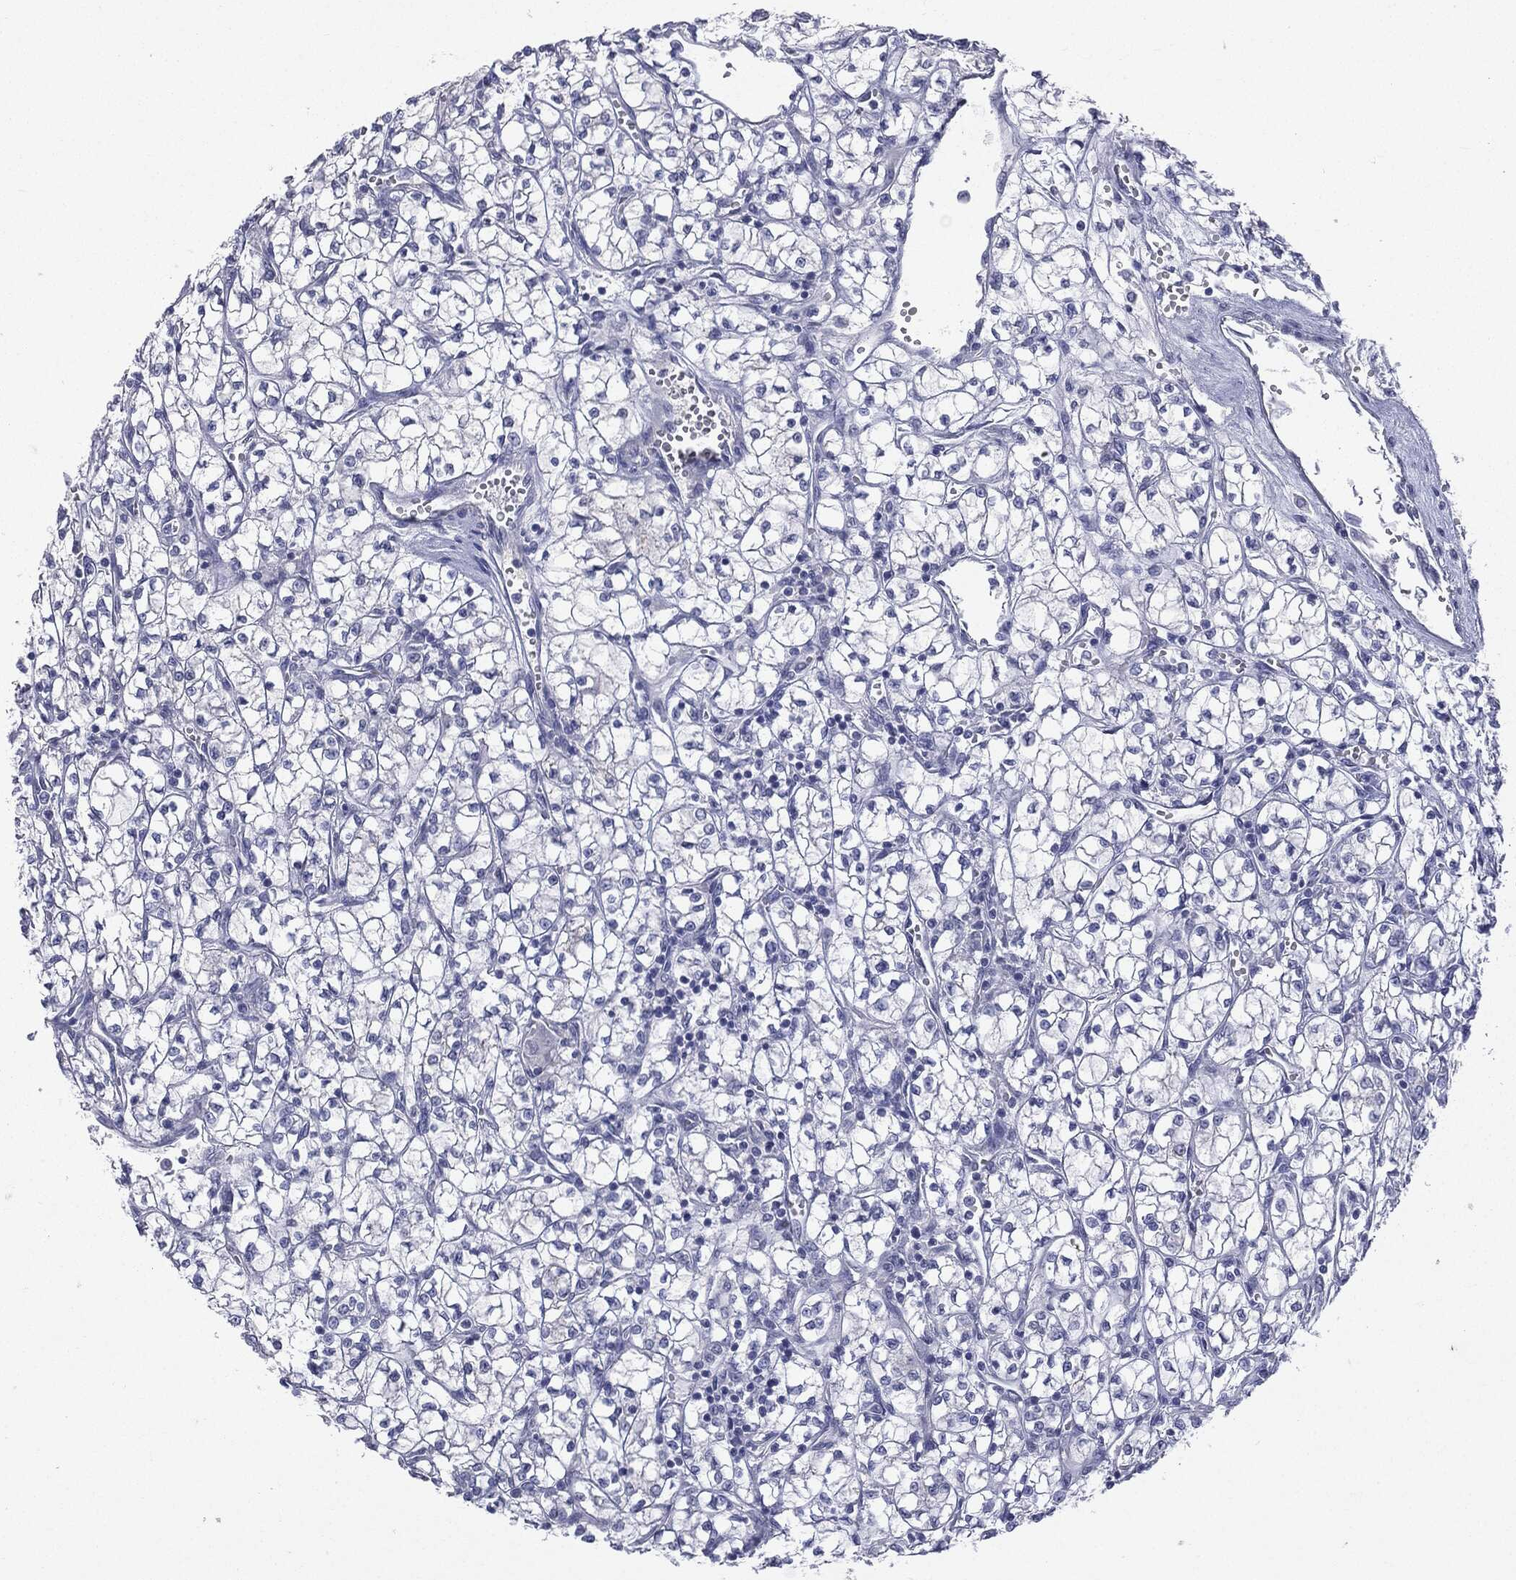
{"staining": {"intensity": "negative", "quantity": "none", "location": "none"}, "tissue": "renal cancer", "cell_type": "Tumor cells", "image_type": "cancer", "snomed": [{"axis": "morphology", "description": "Adenocarcinoma, NOS"}, {"axis": "topography", "description": "Kidney"}], "caption": "This is an immunohistochemistry (IHC) micrograph of renal cancer (adenocarcinoma). There is no expression in tumor cells.", "gene": "TSHB", "patient": {"sex": "female", "age": 64}}